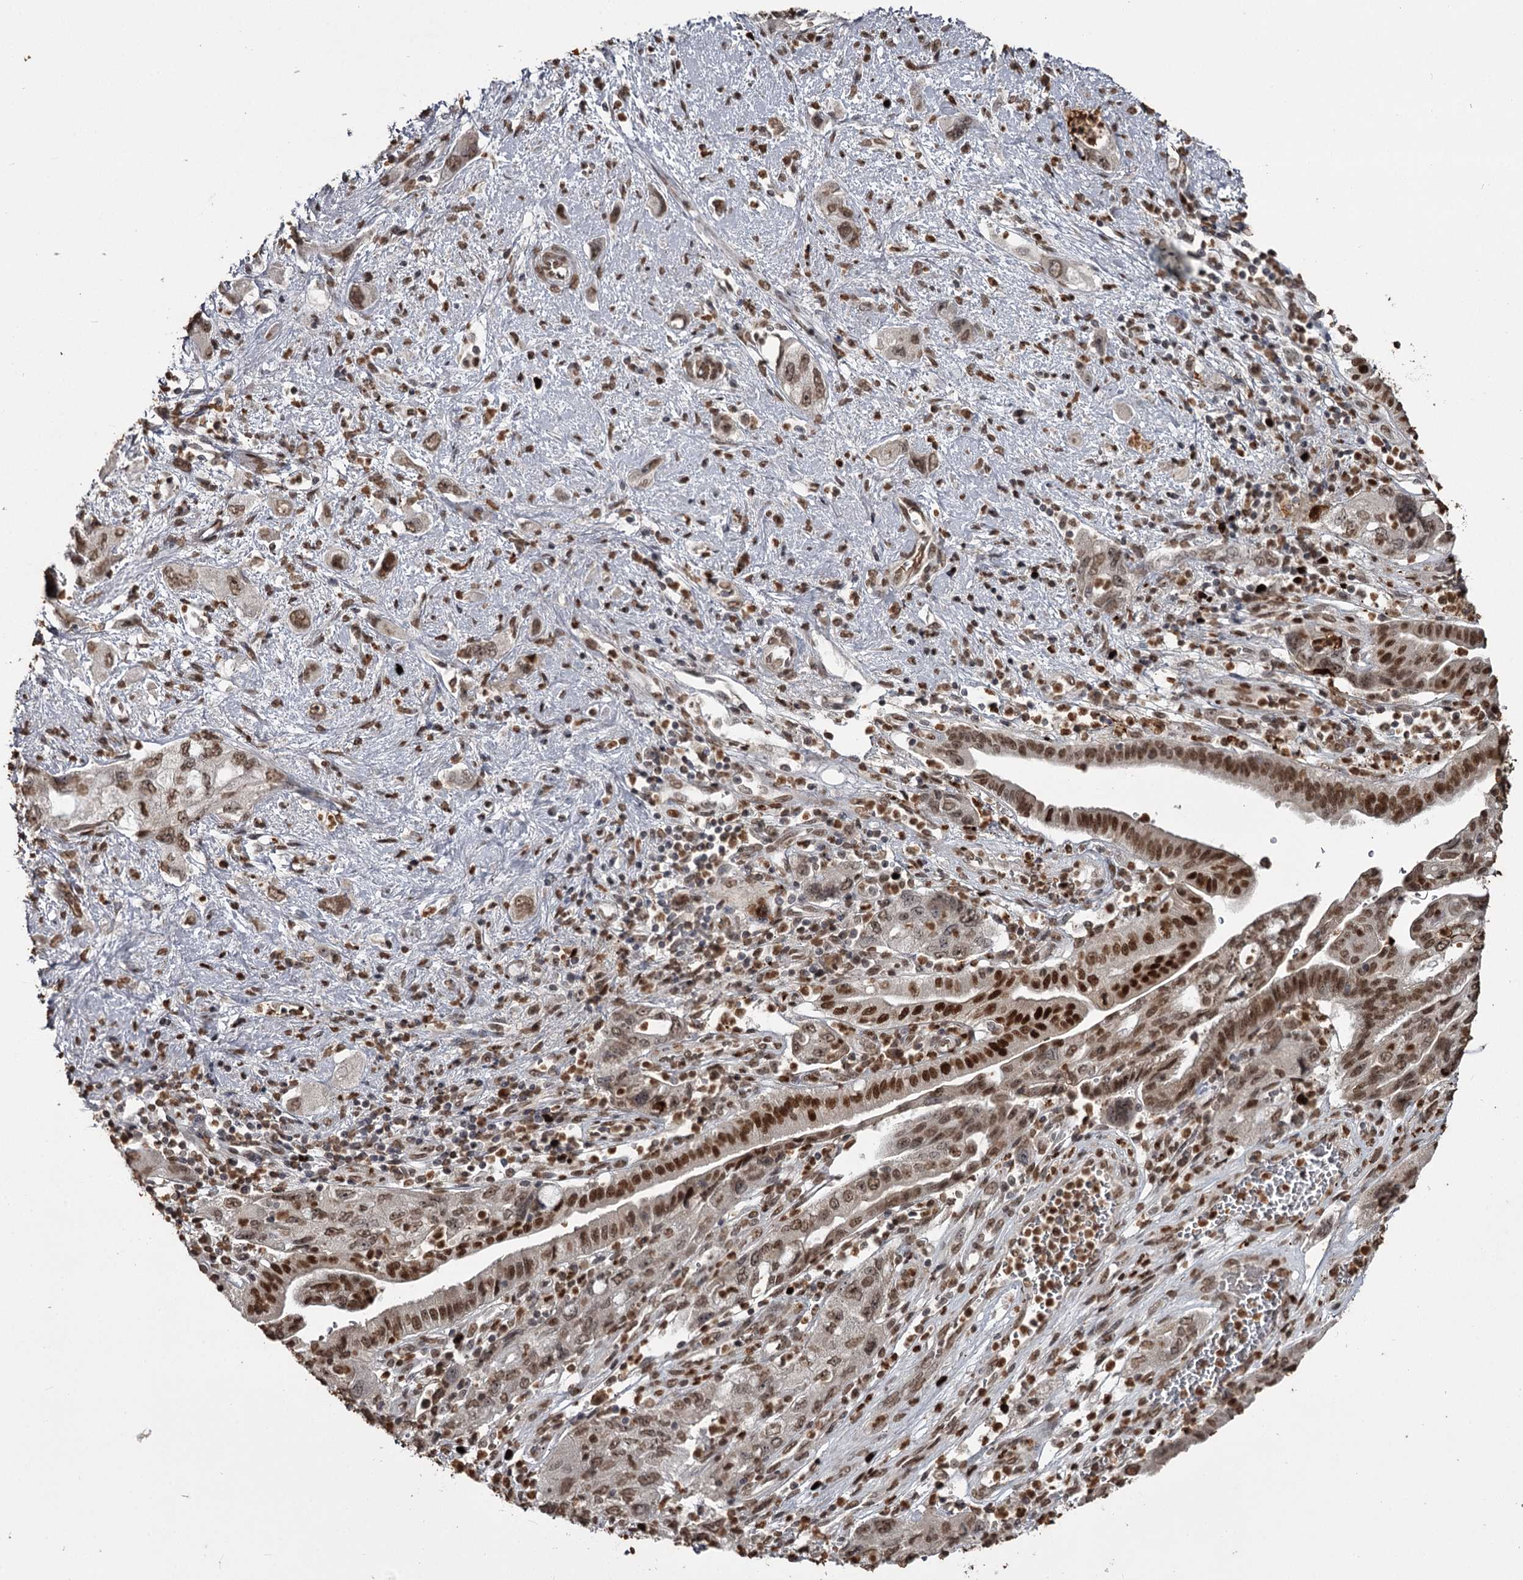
{"staining": {"intensity": "moderate", "quantity": ">75%", "location": "nuclear"}, "tissue": "pancreatic cancer", "cell_type": "Tumor cells", "image_type": "cancer", "snomed": [{"axis": "morphology", "description": "Adenocarcinoma, NOS"}, {"axis": "topography", "description": "Pancreas"}], "caption": "This micrograph reveals adenocarcinoma (pancreatic) stained with IHC to label a protein in brown. The nuclear of tumor cells show moderate positivity for the protein. Nuclei are counter-stained blue.", "gene": "THYN1", "patient": {"sex": "female", "age": 73}}